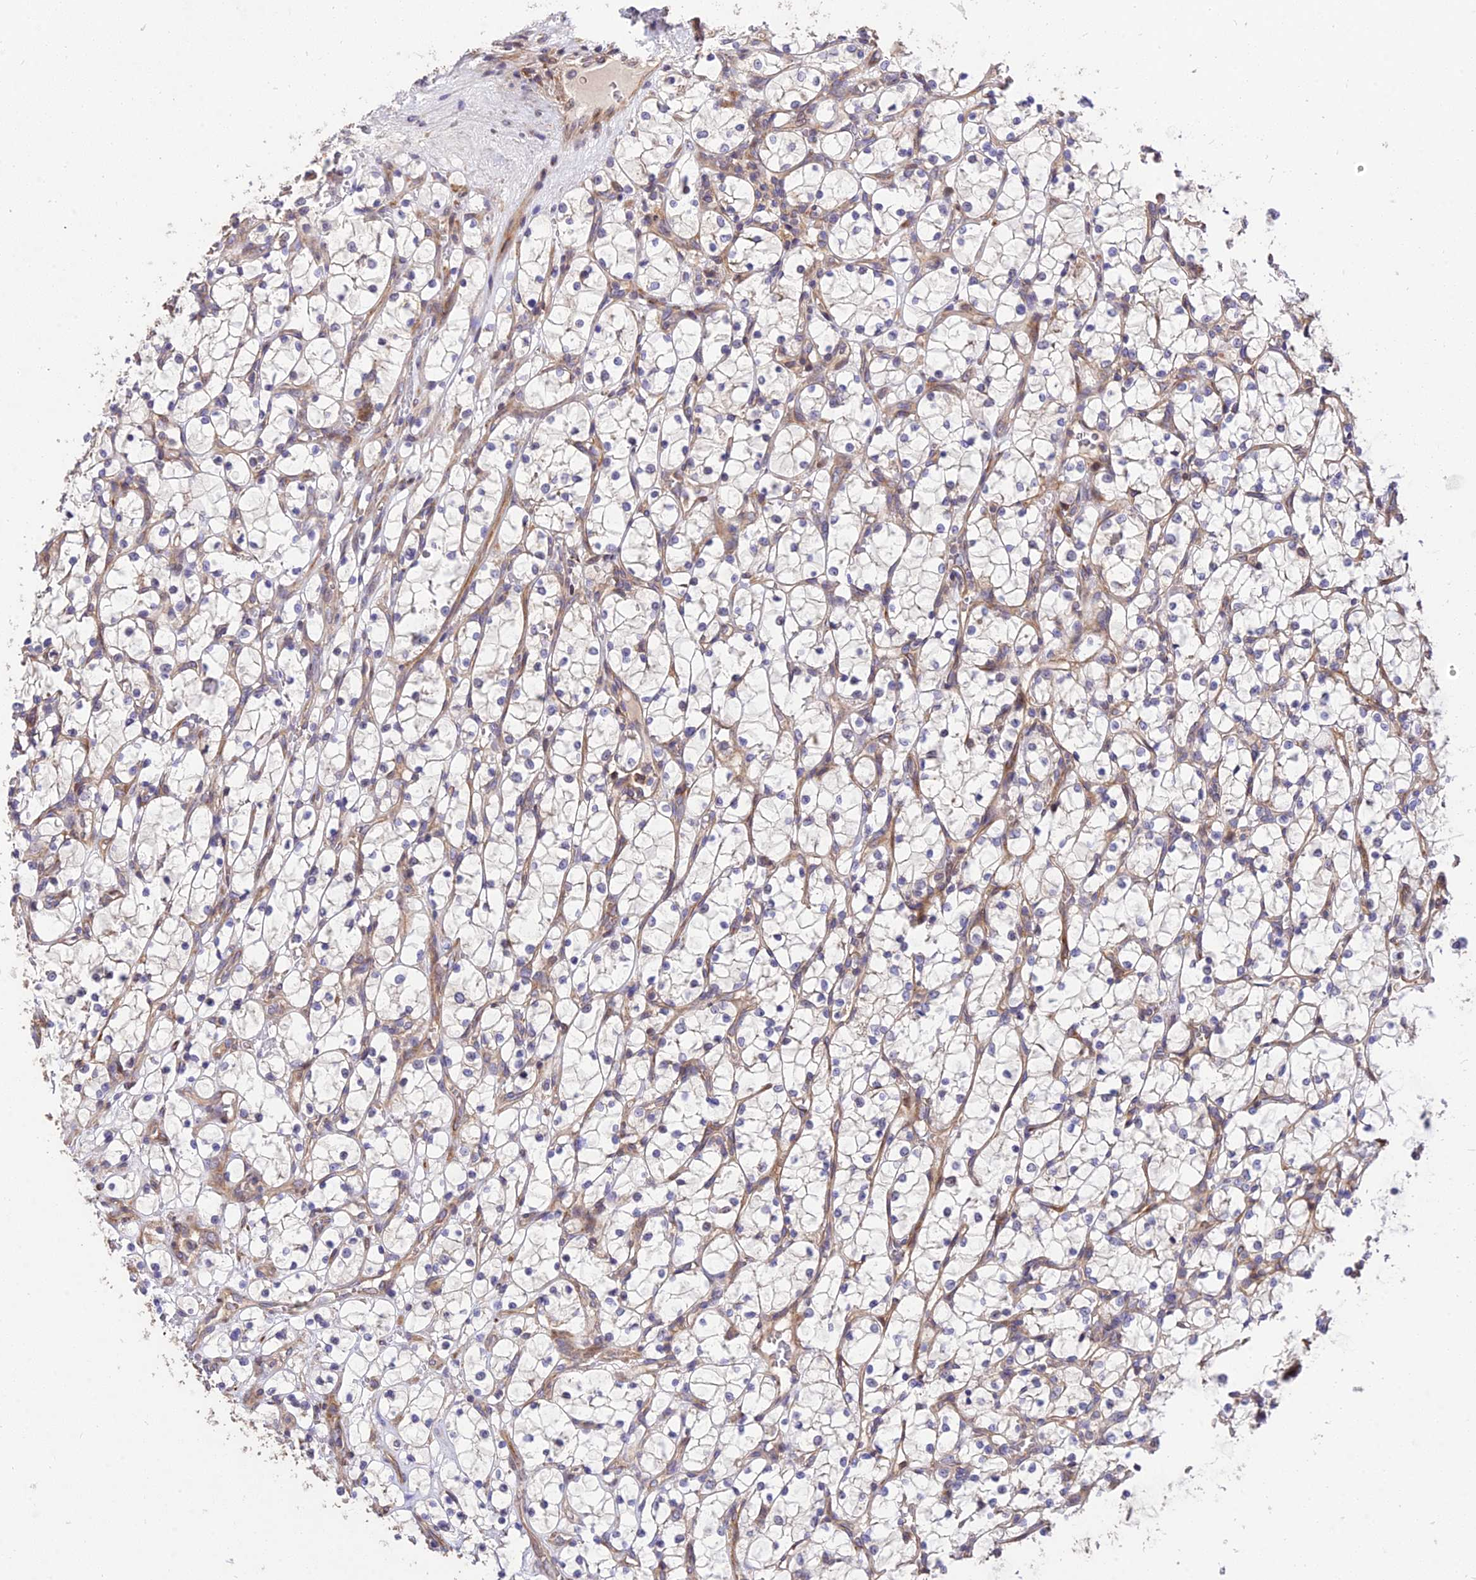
{"staining": {"intensity": "negative", "quantity": "none", "location": "none"}, "tissue": "renal cancer", "cell_type": "Tumor cells", "image_type": "cancer", "snomed": [{"axis": "morphology", "description": "Adenocarcinoma, NOS"}, {"axis": "topography", "description": "Kidney"}], "caption": "High power microscopy micrograph of an immunohistochemistry (IHC) micrograph of adenocarcinoma (renal), revealing no significant staining in tumor cells.", "gene": "ROCK1", "patient": {"sex": "female", "age": 69}}